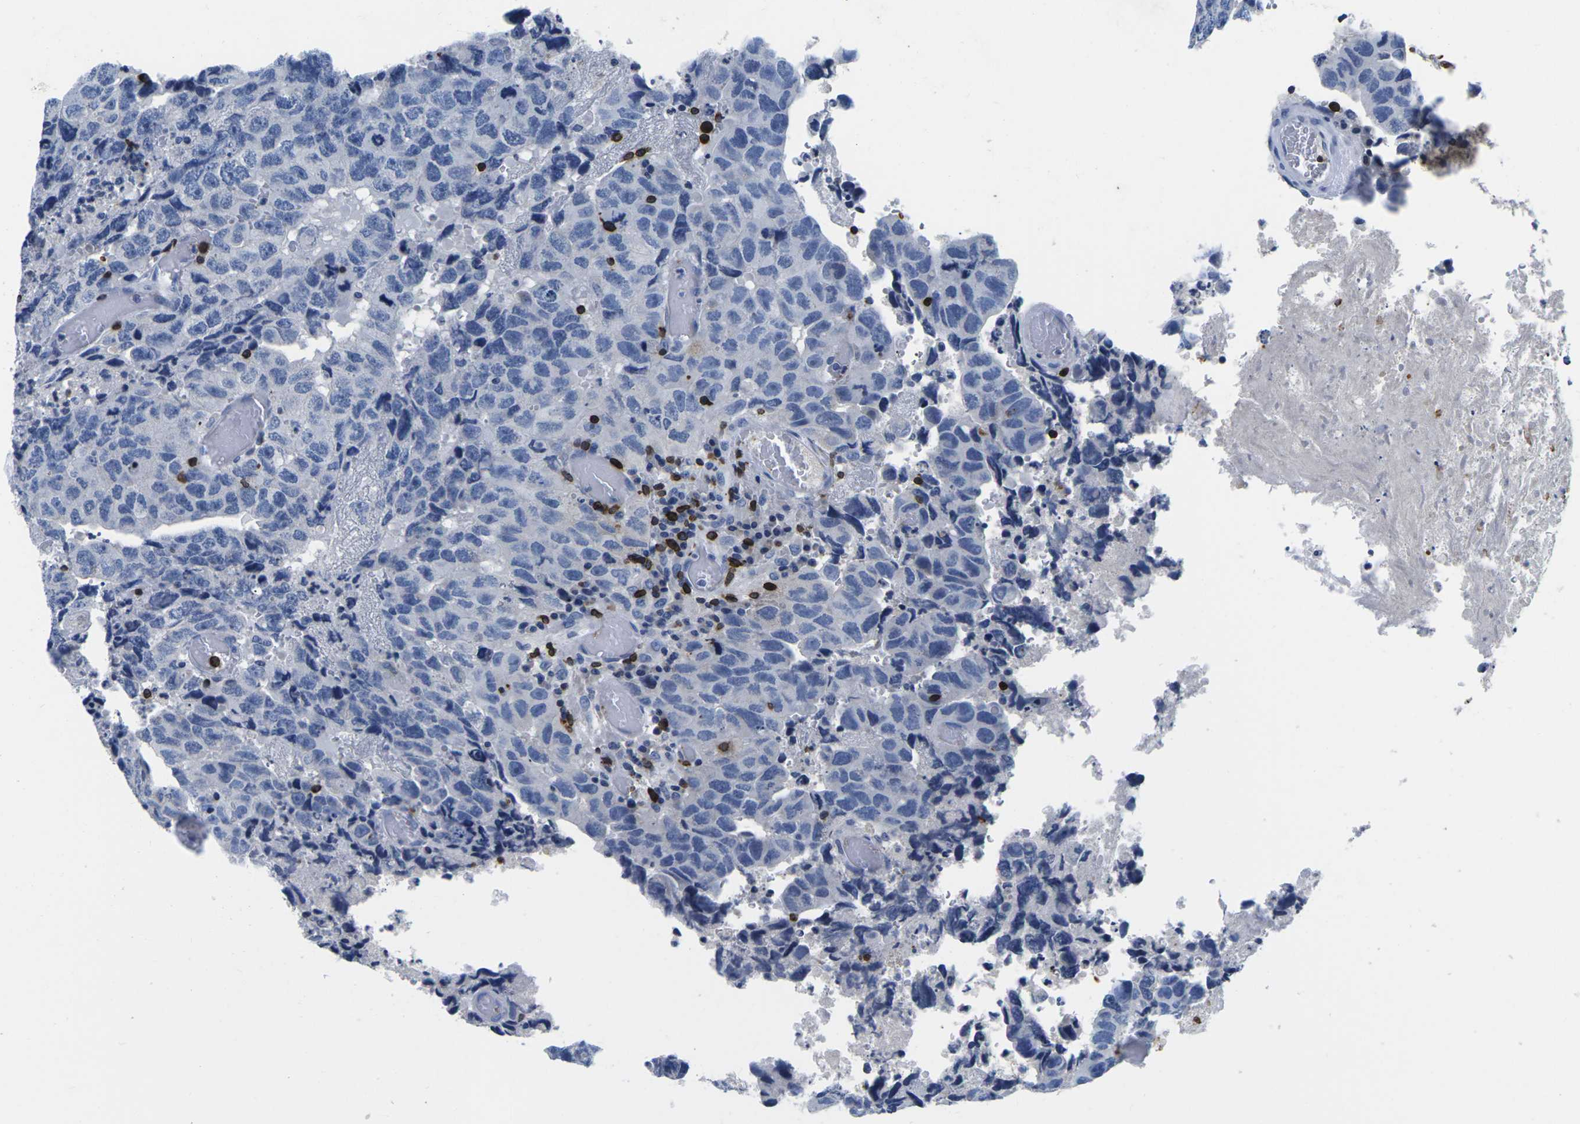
{"staining": {"intensity": "negative", "quantity": "none", "location": "none"}, "tissue": "testis cancer", "cell_type": "Tumor cells", "image_type": "cancer", "snomed": [{"axis": "morphology", "description": "Necrosis, NOS"}, {"axis": "morphology", "description": "Carcinoma, Embryonal, NOS"}, {"axis": "topography", "description": "Testis"}], "caption": "This micrograph is of testis cancer (embryonal carcinoma) stained with immunohistochemistry (IHC) to label a protein in brown with the nuclei are counter-stained blue. There is no staining in tumor cells.", "gene": "CTSW", "patient": {"sex": "male", "age": 19}}